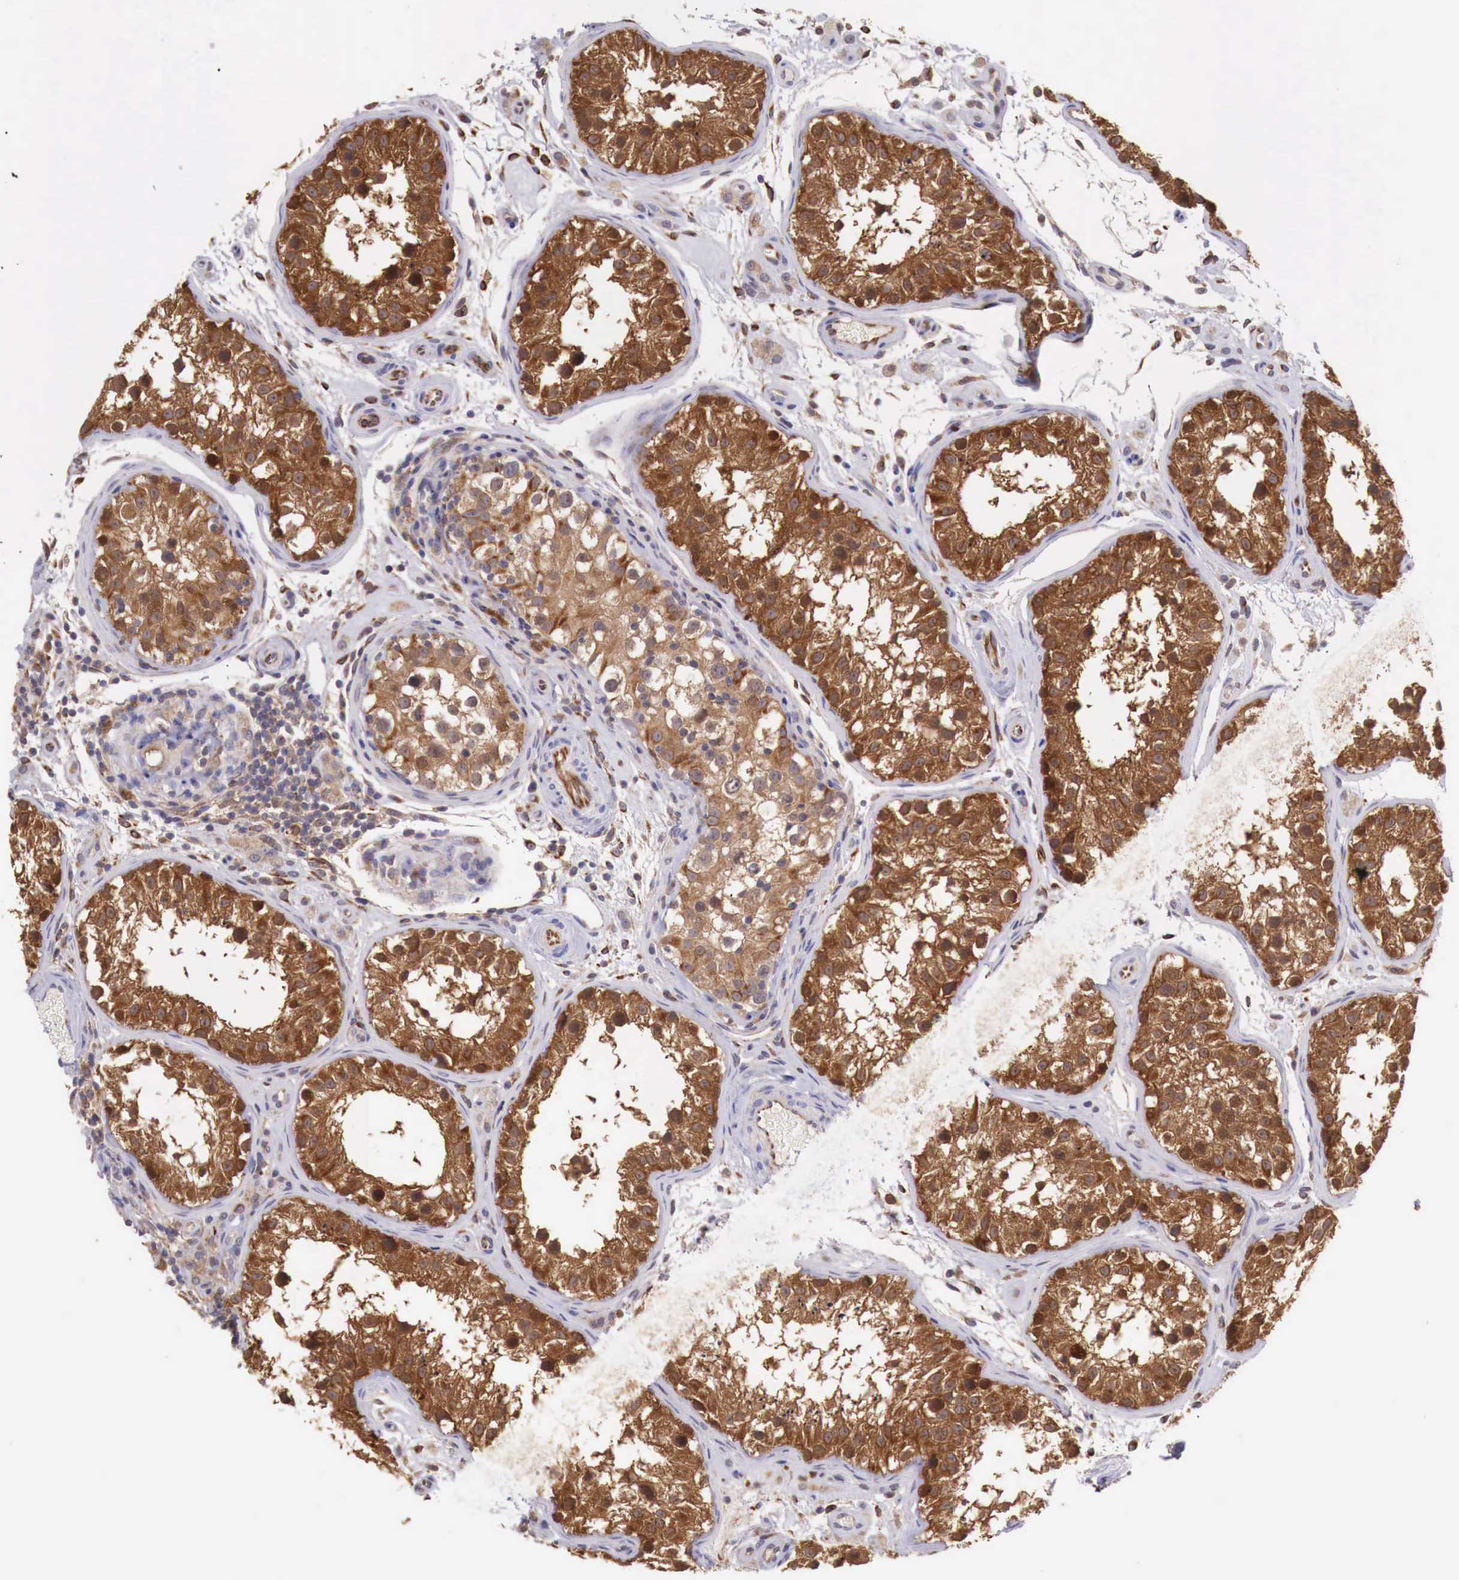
{"staining": {"intensity": "strong", "quantity": ">75%", "location": "cytoplasmic/membranous"}, "tissue": "testis", "cell_type": "Cells in seminiferous ducts", "image_type": "normal", "snomed": [{"axis": "morphology", "description": "Normal tissue, NOS"}, {"axis": "topography", "description": "Testis"}], "caption": "The immunohistochemical stain labels strong cytoplasmic/membranous positivity in cells in seminiferous ducts of normal testis. (IHC, brightfield microscopy, high magnification).", "gene": "GAB2", "patient": {"sex": "male", "age": 24}}